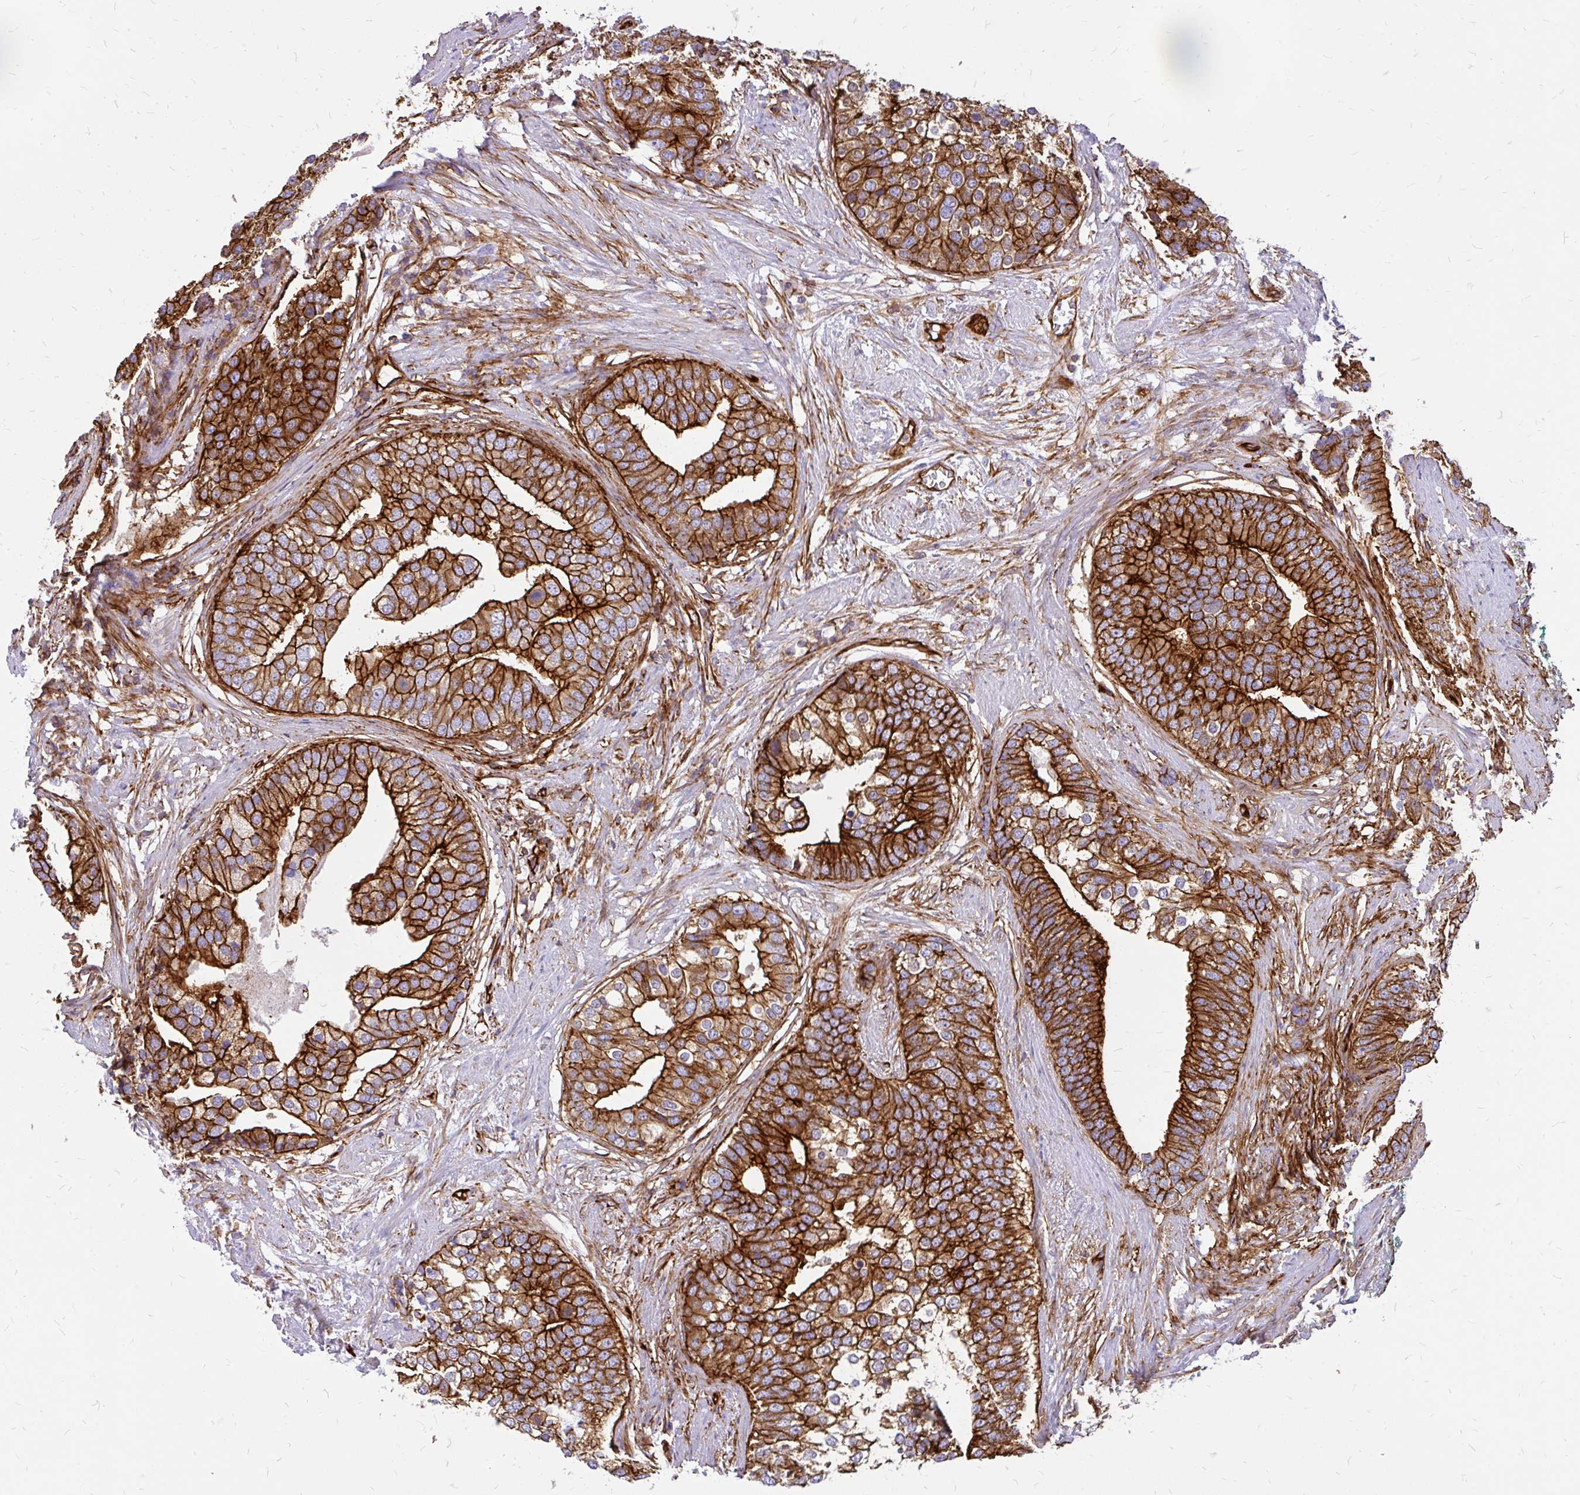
{"staining": {"intensity": "strong", "quantity": ">75%", "location": "cytoplasmic/membranous"}, "tissue": "prostate cancer", "cell_type": "Tumor cells", "image_type": "cancer", "snomed": [{"axis": "morphology", "description": "Adenocarcinoma, High grade"}, {"axis": "topography", "description": "Prostate"}], "caption": "Human prostate high-grade adenocarcinoma stained for a protein (brown) exhibits strong cytoplasmic/membranous positive staining in approximately >75% of tumor cells.", "gene": "MAP1LC3B", "patient": {"sex": "male", "age": 62}}